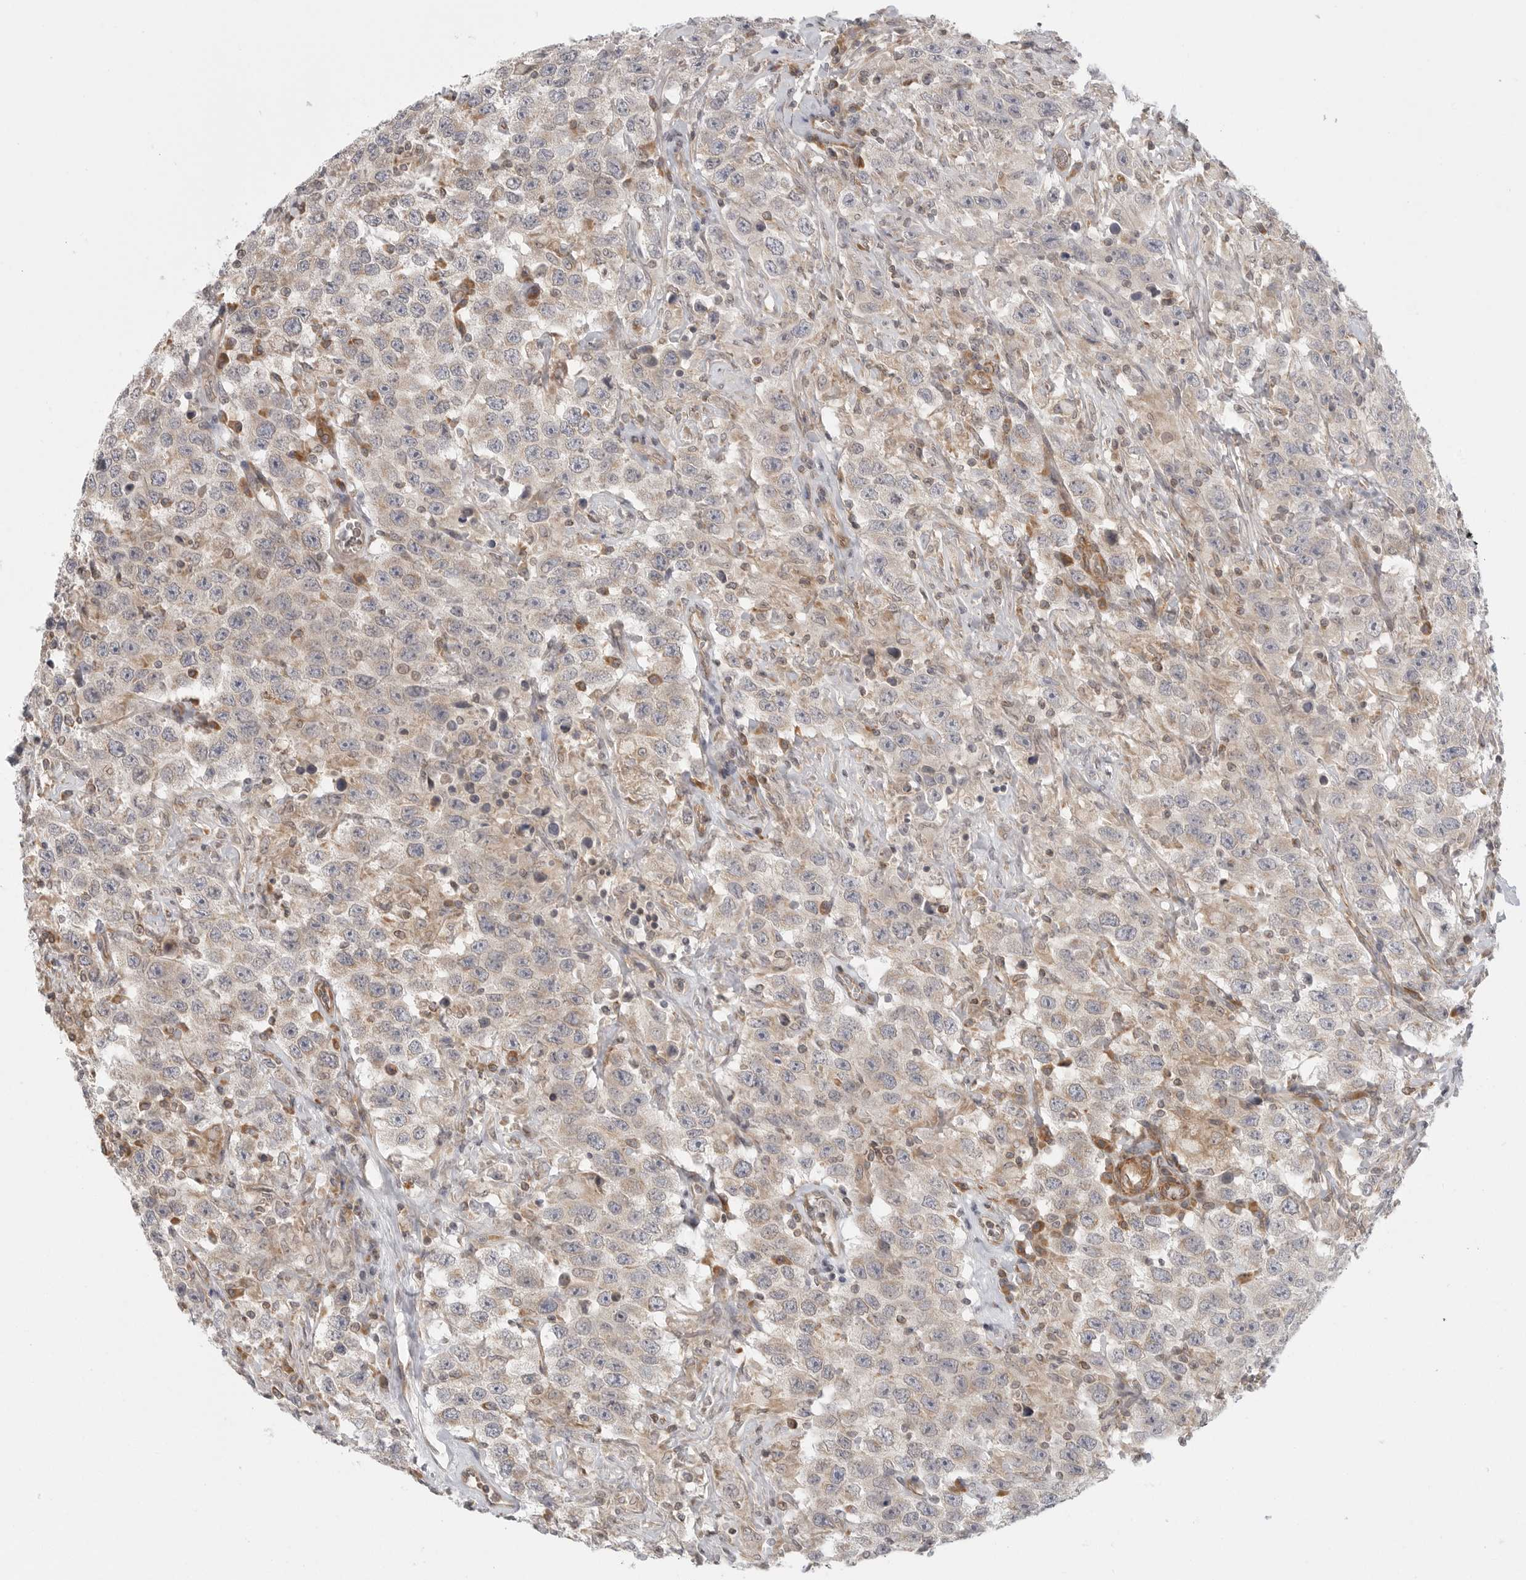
{"staining": {"intensity": "negative", "quantity": "none", "location": "none"}, "tissue": "testis cancer", "cell_type": "Tumor cells", "image_type": "cancer", "snomed": [{"axis": "morphology", "description": "Seminoma, NOS"}, {"axis": "topography", "description": "Testis"}], "caption": "An immunohistochemistry photomicrograph of testis seminoma is shown. There is no staining in tumor cells of testis seminoma.", "gene": "CERS2", "patient": {"sex": "male", "age": 41}}